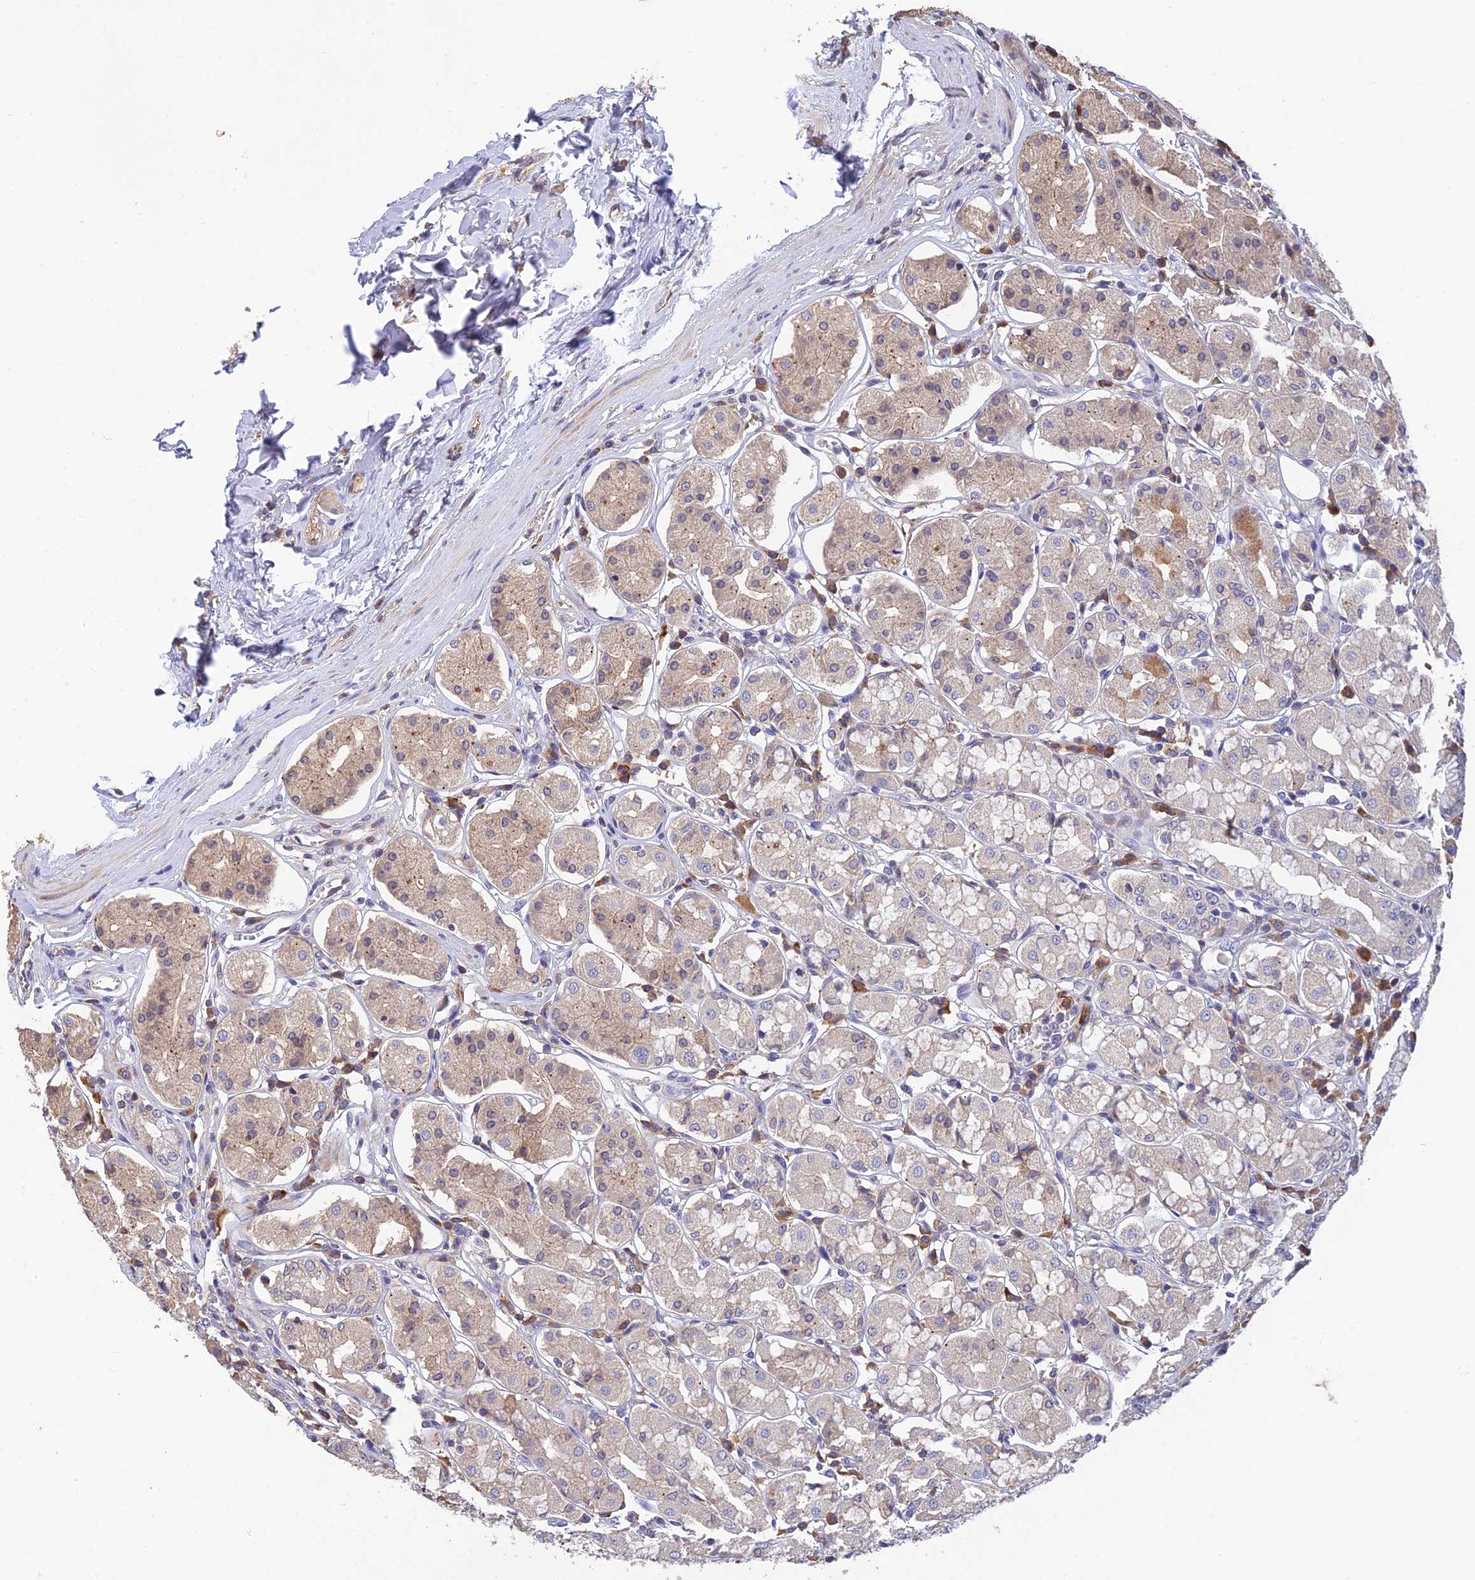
{"staining": {"intensity": "moderate", "quantity": "25%-75%", "location": "cytoplasmic/membranous"}, "tissue": "stomach", "cell_type": "Glandular cells", "image_type": "normal", "snomed": [{"axis": "morphology", "description": "Normal tissue, NOS"}, {"axis": "topography", "description": "Stomach, lower"}], "caption": "This is an image of IHC staining of normal stomach, which shows moderate positivity in the cytoplasmic/membranous of glandular cells.", "gene": "DENND5B", "patient": {"sex": "female", "age": 56}}